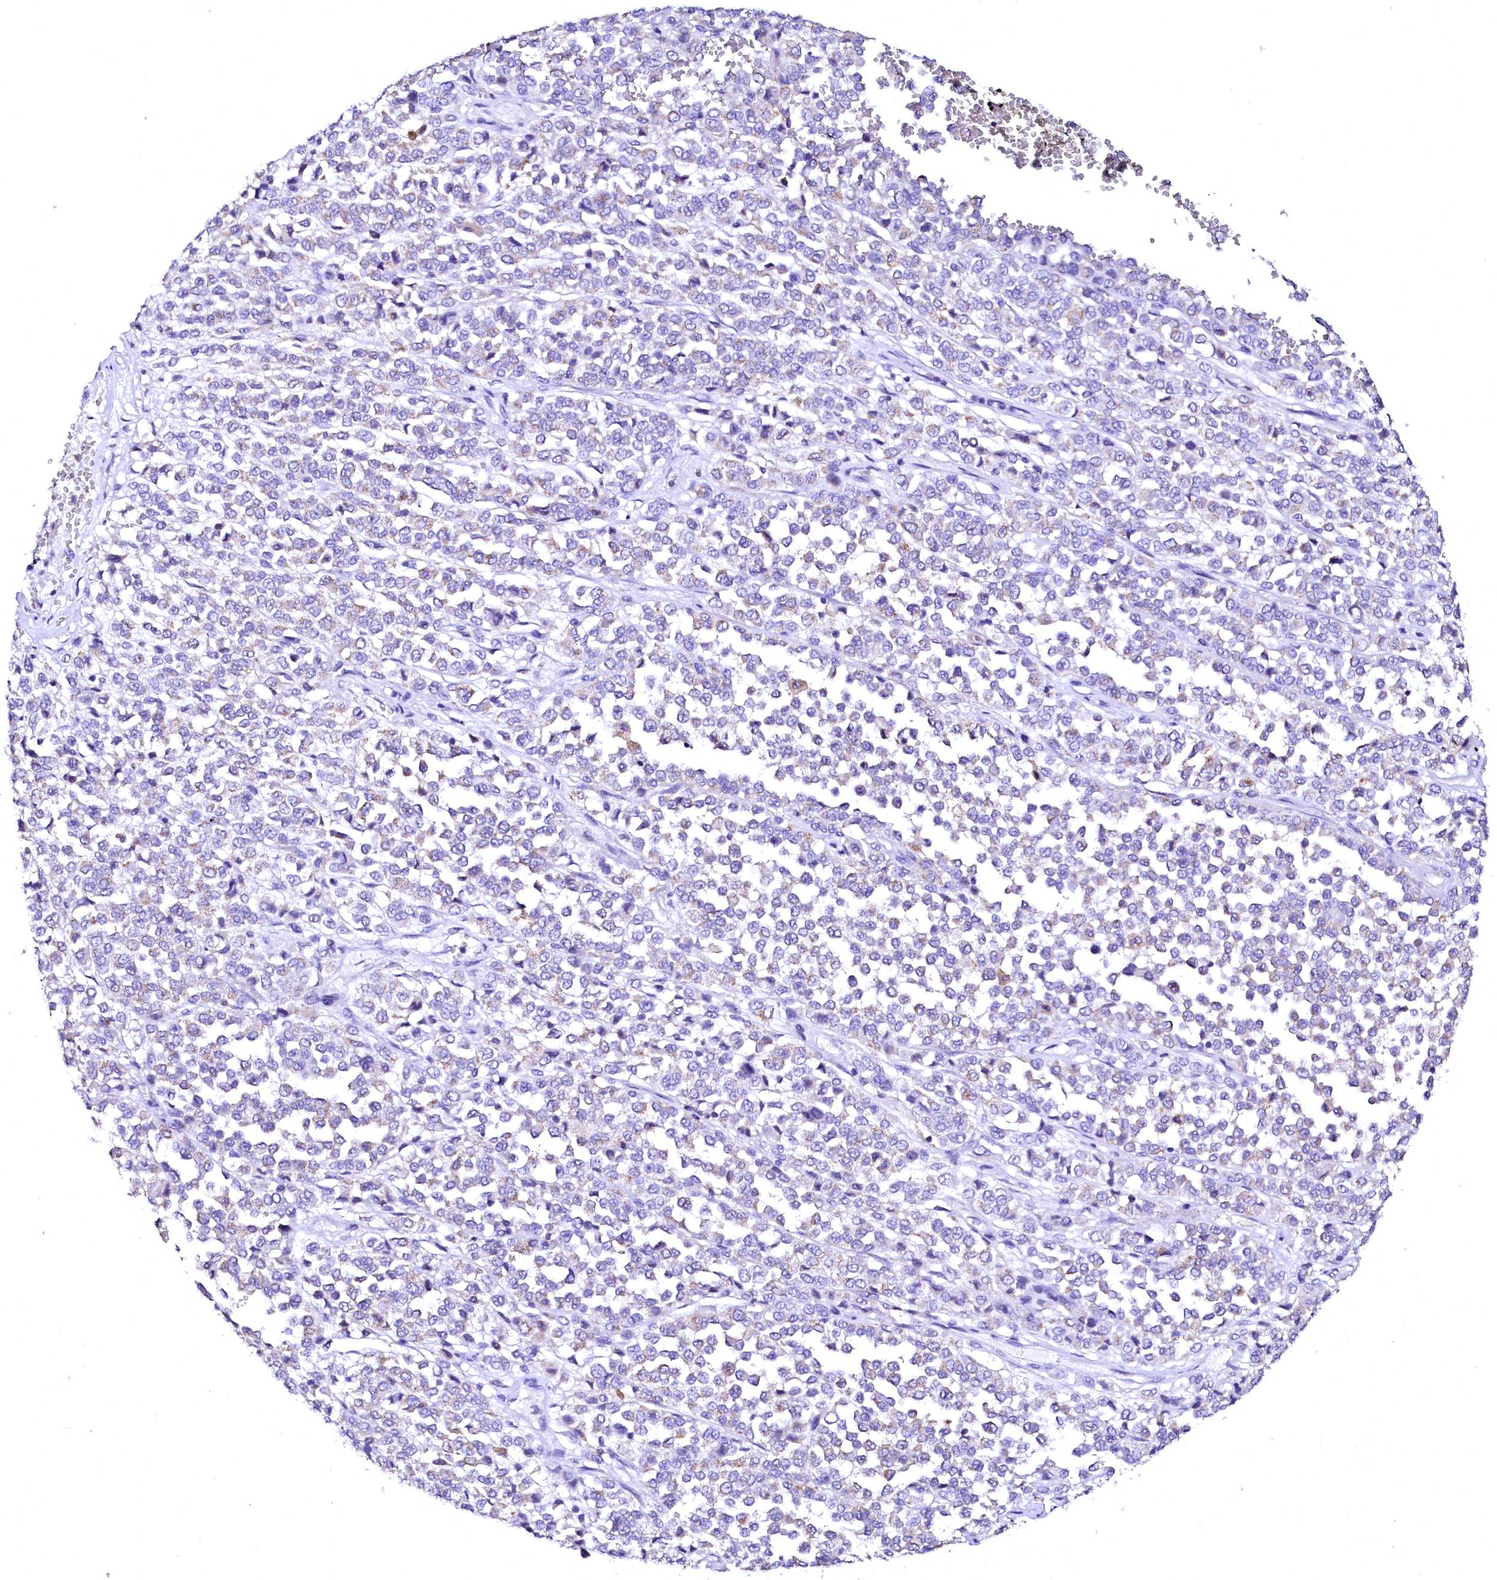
{"staining": {"intensity": "weak", "quantity": "<25%", "location": "cytoplasmic/membranous"}, "tissue": "melanoma", "cell_type": "Tumor cells", "image_type": "cancer", "snomed": [{"axis": "morphology", "description": "Malignant melanoma, Metastatic site"}, {"axis": "topography", "description": "Pancreas"}], "caption": "This is a micrograph of immunohistochemistry (IHC) staining of melanoma, which shows no expression in tumor cells.", "gene": "NALF1", "patient": {"sex": "female", "age": 30}}